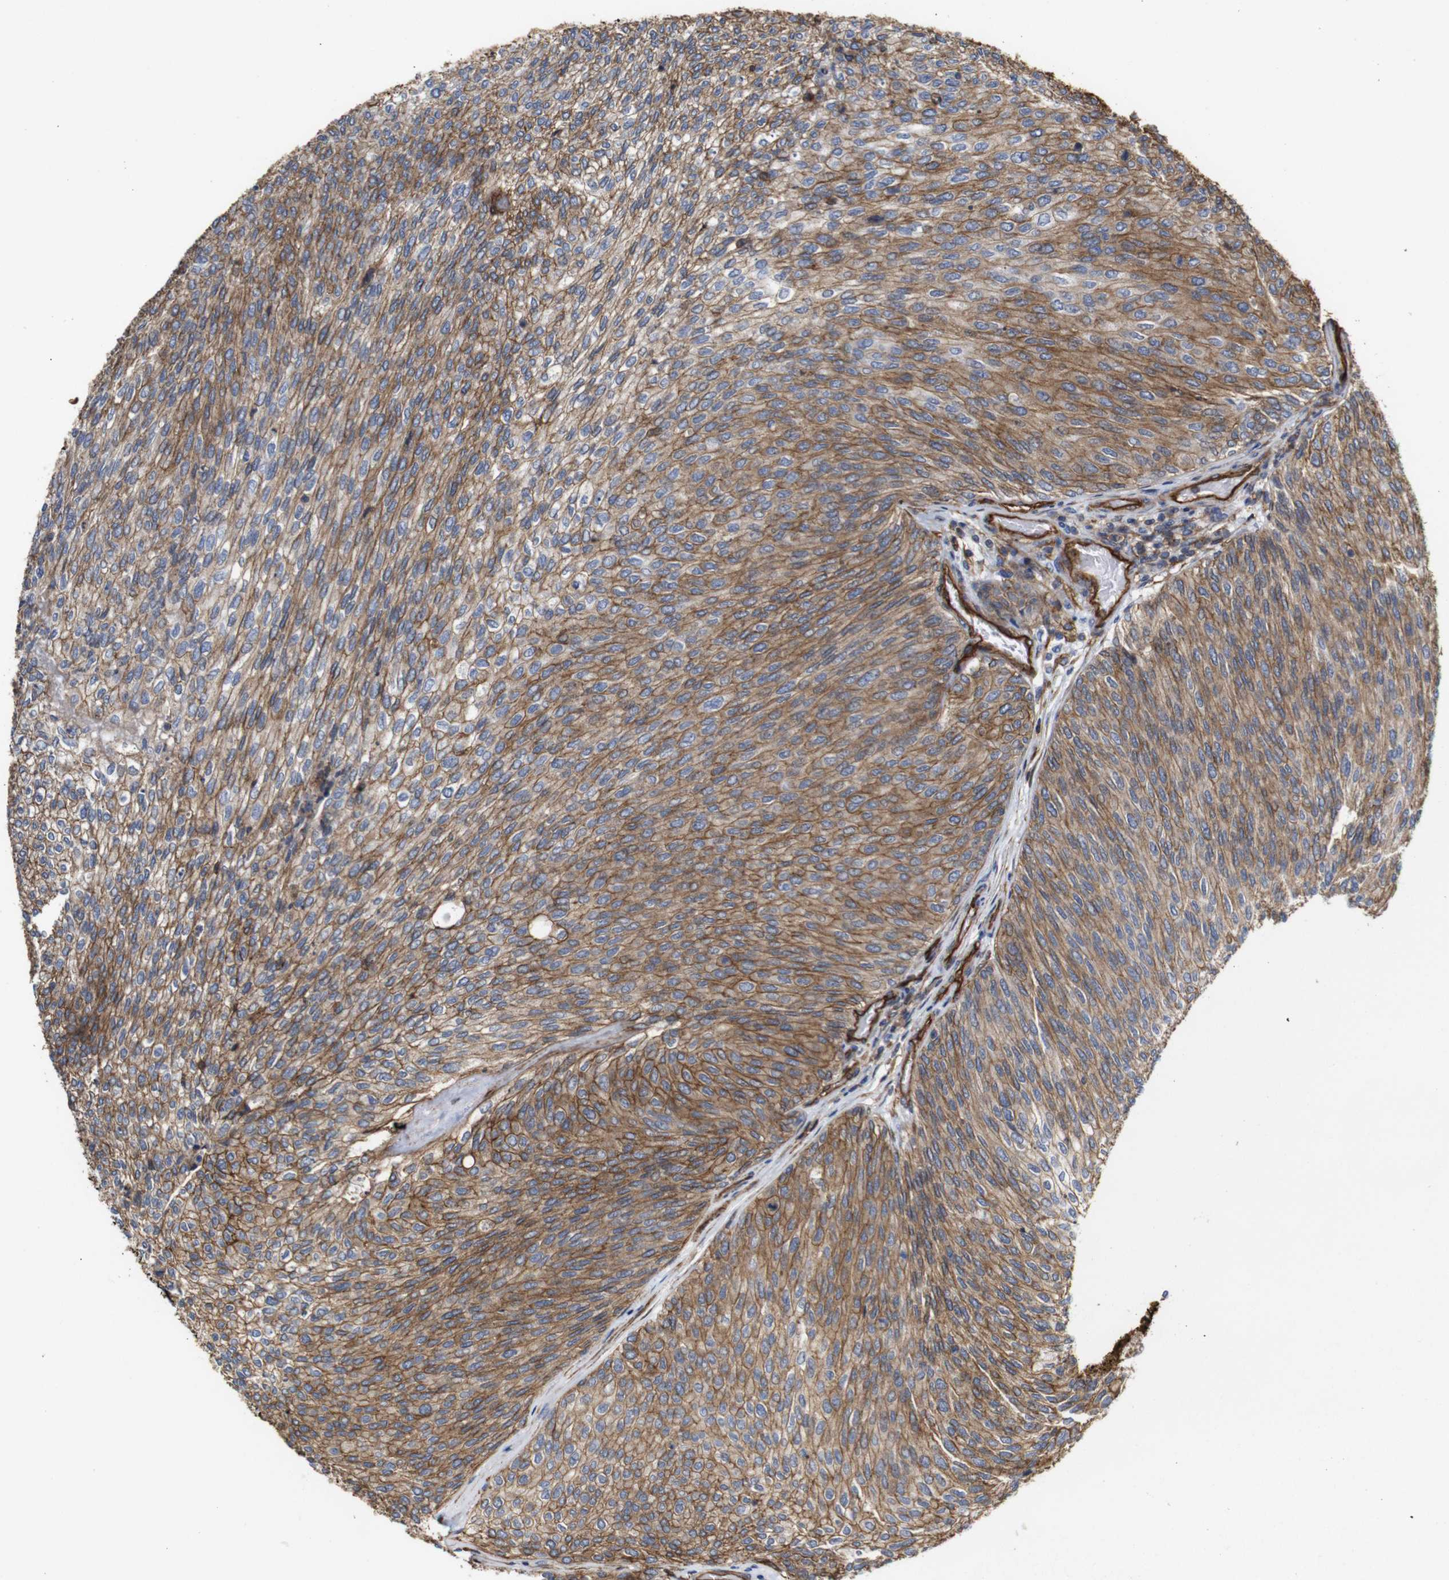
{"staining": {"intensity": "moderate", "quantity": ">75%", "location": "cytoplasmic/membranous"}, "tissue": "urothelial cancer", "cell_type": "Tumor cells", "image_type": "cancer", "snomed": [{"axis": "morphology", "description": "Urothelial carcinoma, Low grade"}, {"axis": "topography", "description": "Urinary bladder"}], "caption": "A histopathology image of urothelial cancer stained for a protein reveals moderate cytoplasmic/membranous brown staining in tumor cells. Immunohistochemistry stains the protein in brown and the nuclei are stained blue.", "gene": "SPTBN1", "patient": {"sex": "female", "age": 79}}